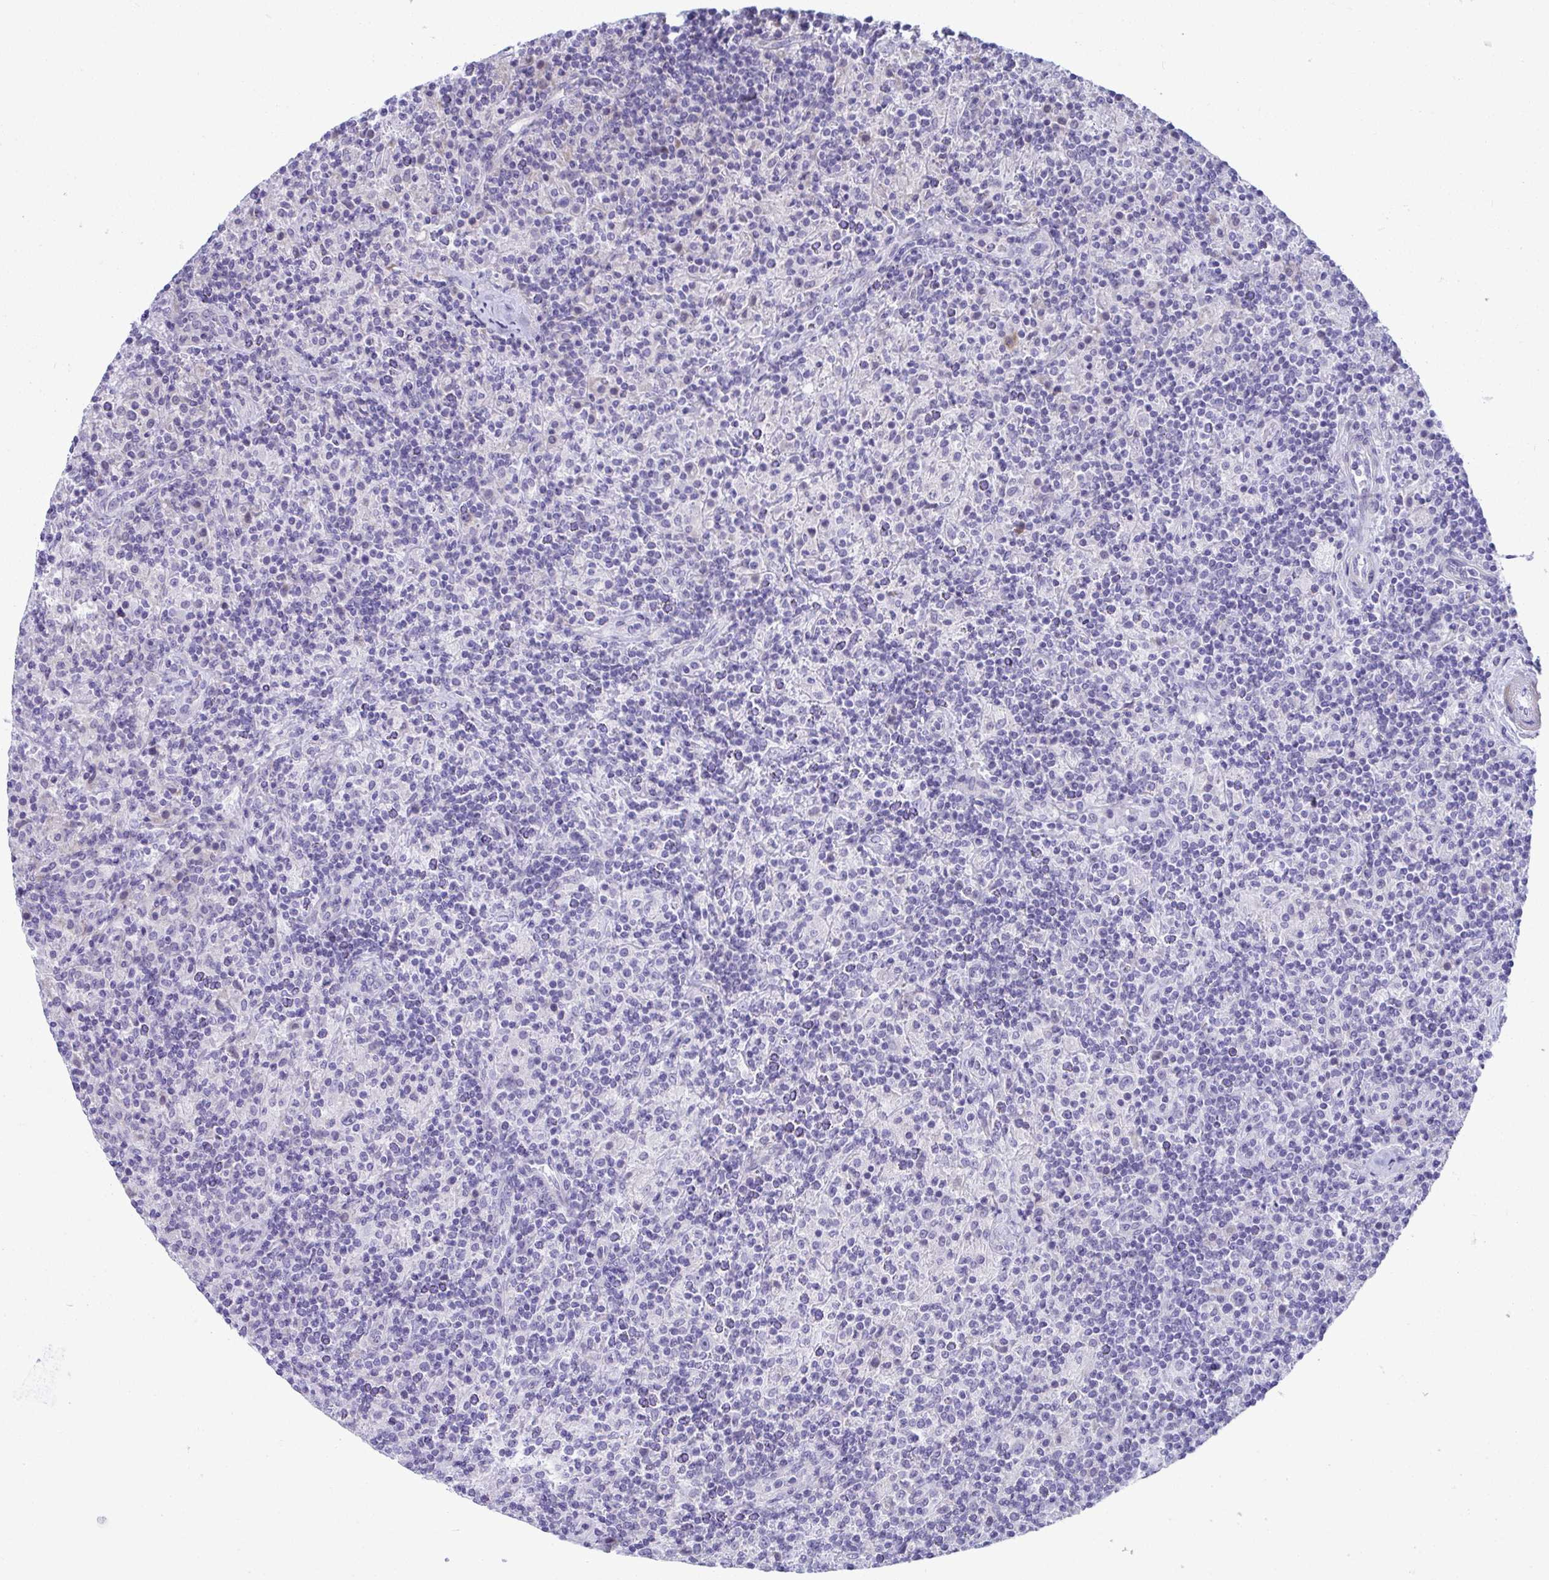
{"staining": {"intensity": "negative", "quantity": "none", "location": "none"}, "tissue": "lymphoma", "cell_type": "Tumor cells", "image_type": "cancer", "snomed": [{"axis": "morphology", "description": "Hodgkin's disease, NOS"}, {"axis": "topography", "description": "Lymph node"}], "caption": "Tumor cells show no significant protein staining in lymphoma.", "gene": "PUS7L", "patient": {"sex": "male", "age": 70}}